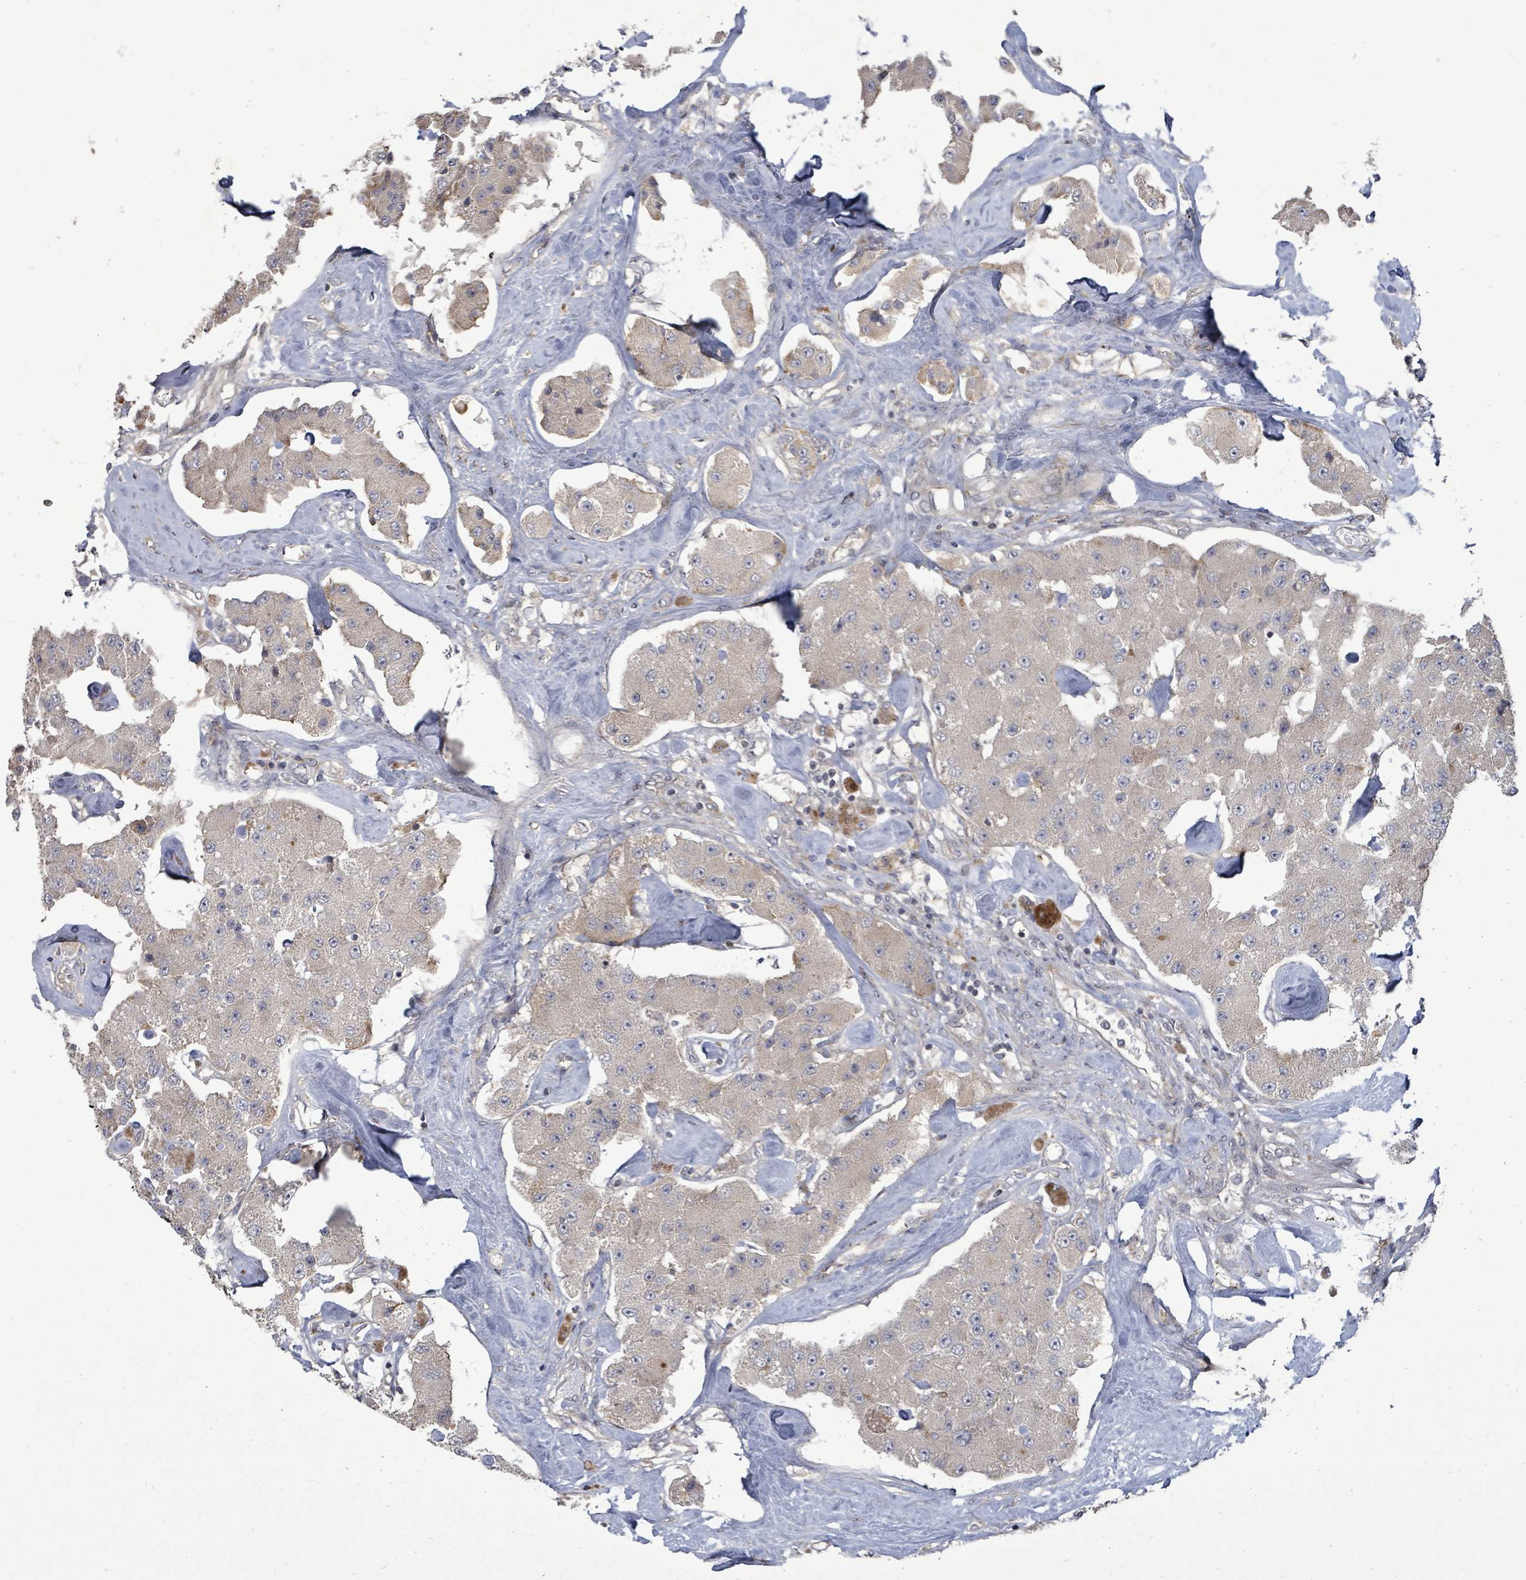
{"staining": {"intensity": "weak", "quantity": ">75%", "location": "cytoplasmic/membranous"}, "tissue": "carcinoid", "cell_type": "Tumor cells", "image_type": "cancer", "snomed": [{"axis": "morphology", "description": "Carcinoid, malignant, NOS"}, {"axis": "topography", "description": "Pancreas"}], "caption": "Carcinoid stained for a protein (brown) demonstrates weak cytoplasmic/membranous positive staining in approximately >75% of tumor cells.", "gene": "KRTAP27-1", "patient": {"sex": "male", "age": 41}}